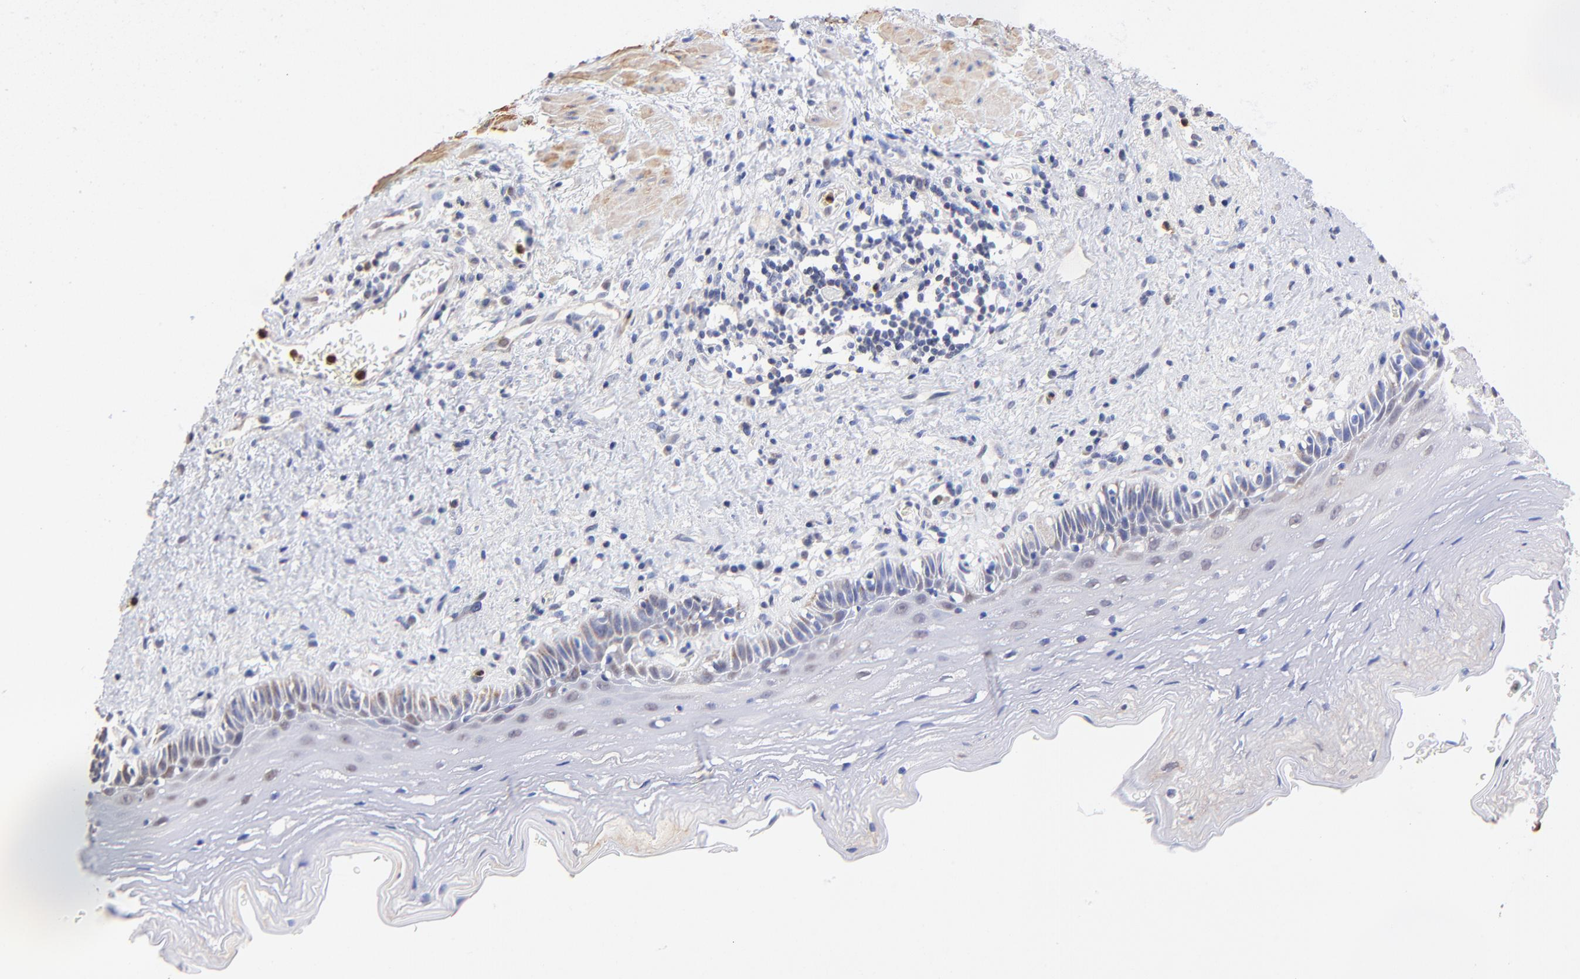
{"staining": {"intensity": "weak", "quantity": "<25%", "location": "cytoplasmic/membranous"}, "tissue": "esophagus", "cell_type": "Squamous epithelial cells", "image_type": "normal", "snomed": [{"axis": "morphology", "description": "Normal tissue, NOS"}, {"axis": "topography", "description": "Esophagus"}], "caption": "IHC micrograph of normal human esophagus stained for a protein (brown), which exhibits no staining in squamous epithelial cells.", "gene": "BBOF1", "patient": {"sex": "female", "age": 70}}